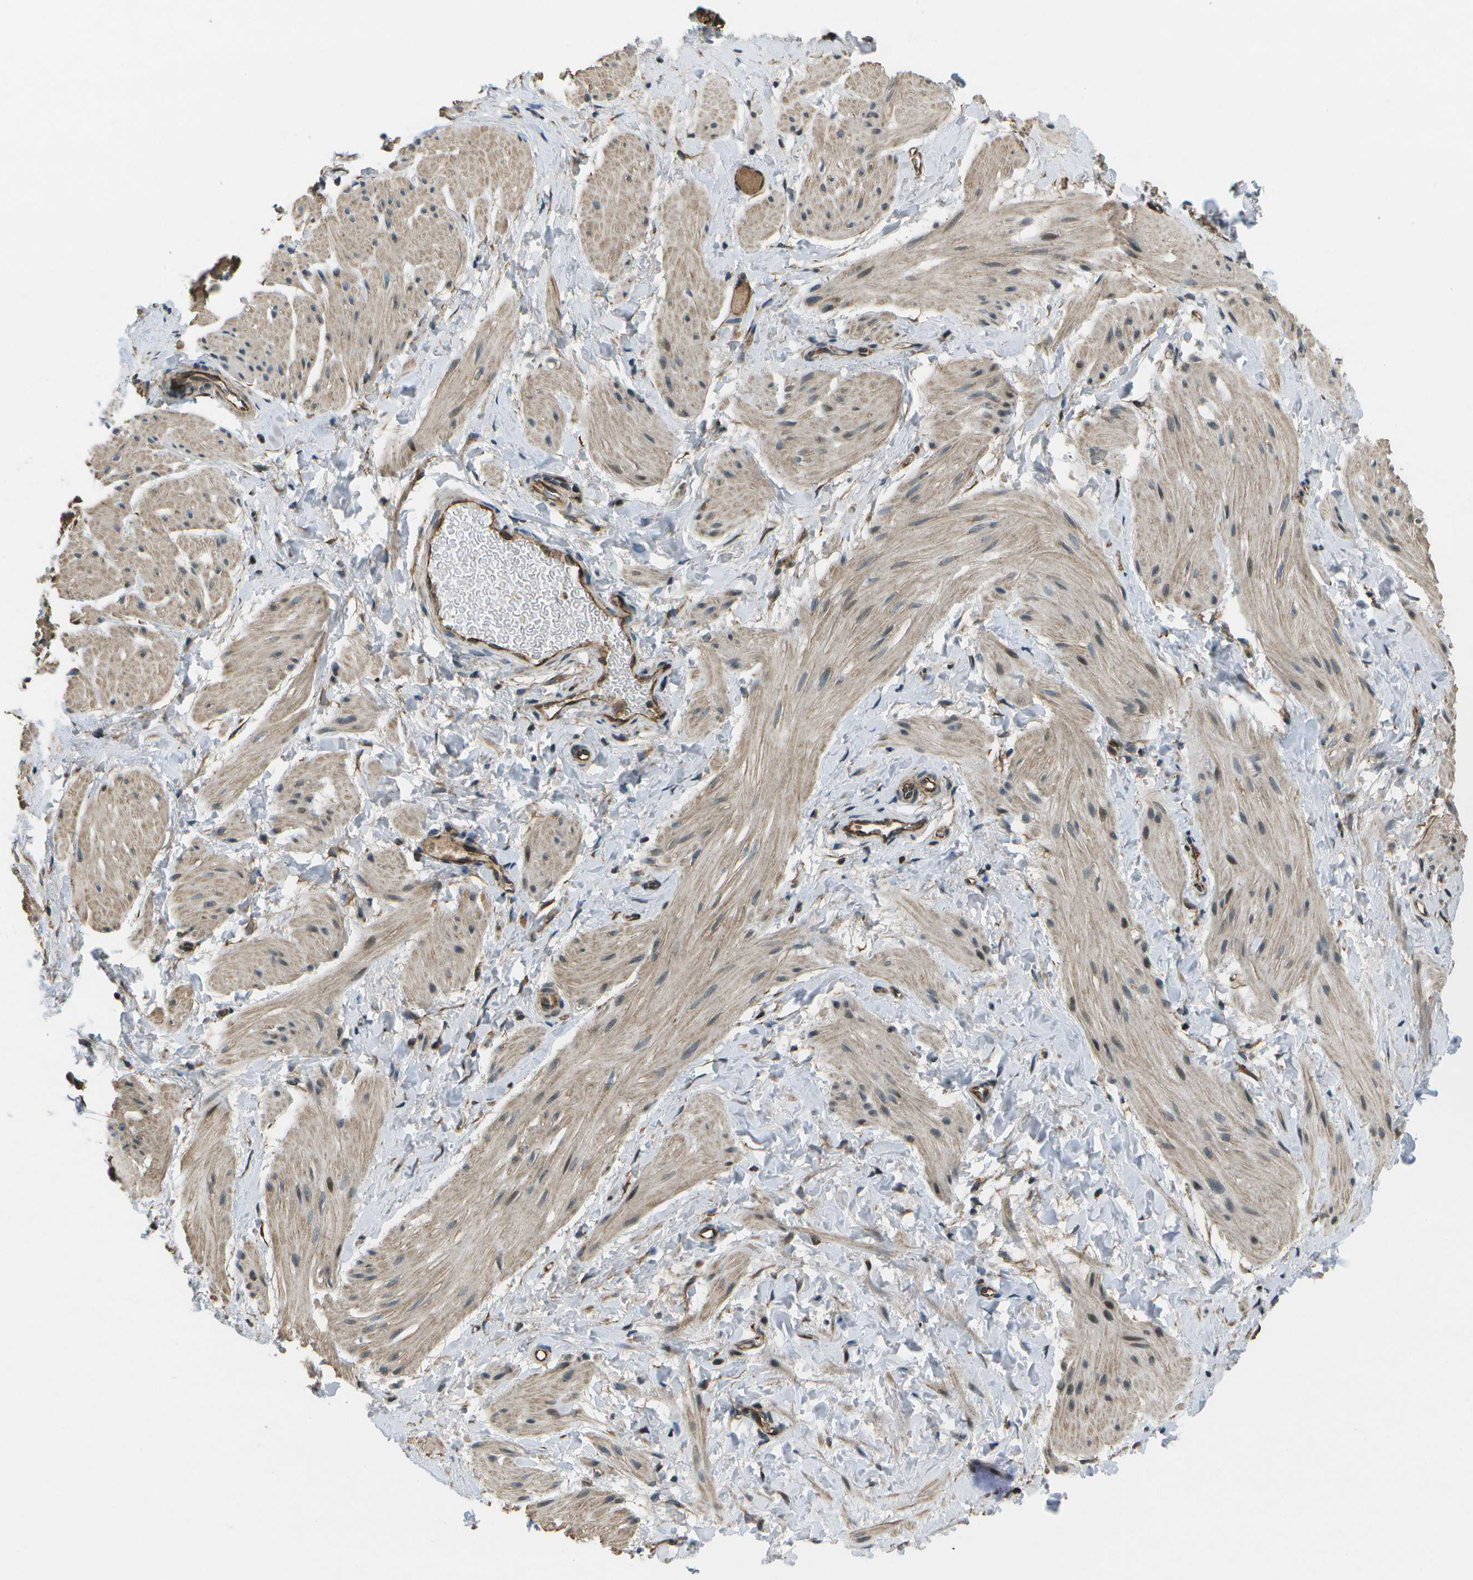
{"staining": {"intensity": "weak", "quantity": ">75%", "location": "cytoplasmic/membranous"}, "tissue": "smooth muscle", "cell_type": "Smooth muscle cells", "image_type": "normal", "snomed": [{"axis": "morphology", "description": "Normal tissue, NOS"}, {"axis": "topography", "description": "Smooth muscle"}], "caption": "An image showing weak cytoplasmic/membranous positivity in about >75% of smooth muscle cells in unremarkable smooth muscle, as visualized by brown immunohistochemical staining.", "gene": "EIF2AK1", "patient": {"sex": "male", "age": 16}}